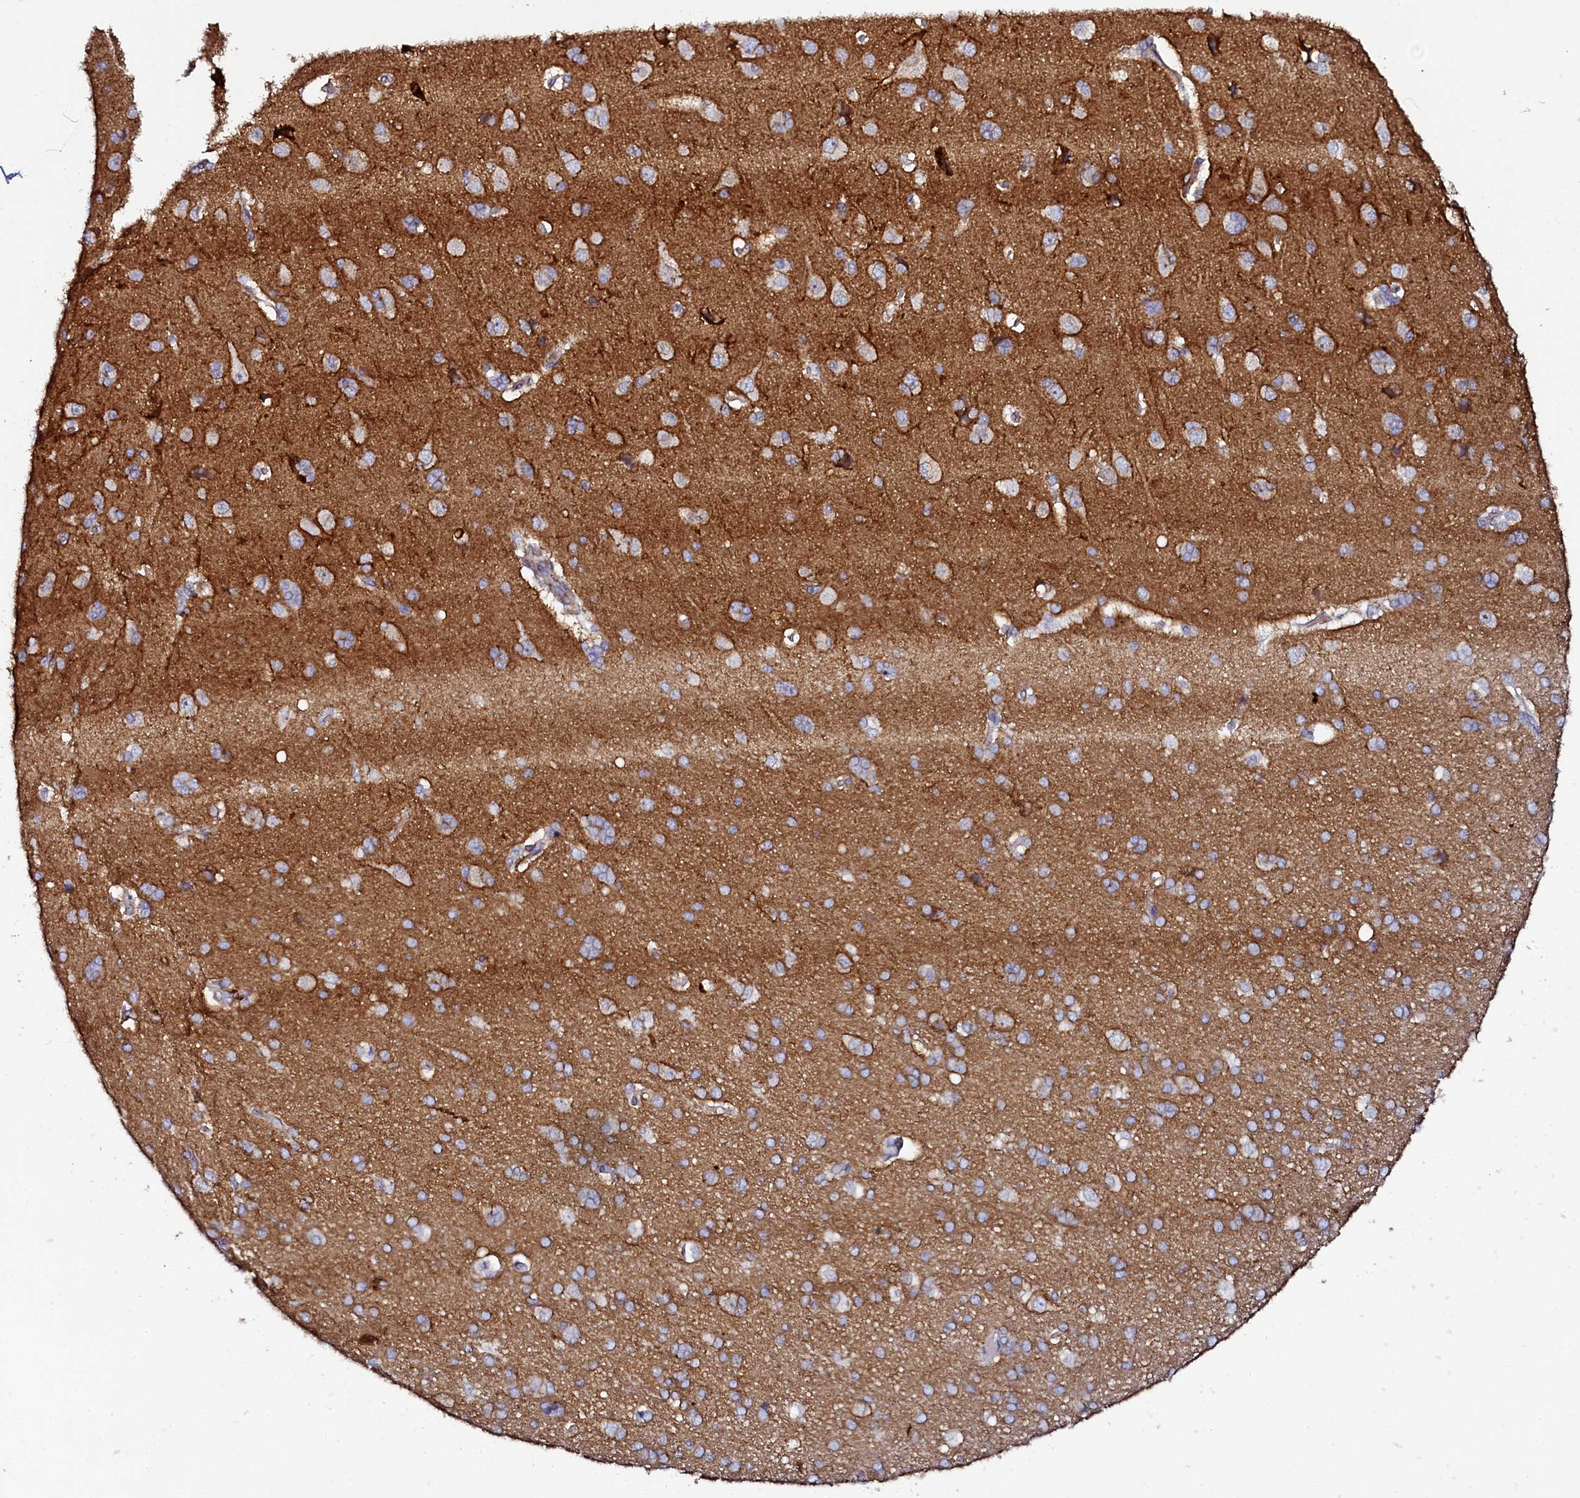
{"staining": {"intensity": "weak", "quantity": "25%-75%", "location": "cytoplasmic/membranous"}, "tissue": "cerebral cortex", "cell_type": "Endothelial cells", "image_type": "normal", "snomed": [{"axis": "morphology", "description": "Normal tissue, NOS"}, {"axis": "topography", "description": "Cerebral cortex"}], "caption": "This micrograph shows immunohistochemistry (IHC) staining of normal cerebral cortex, with low weak cytoplasmic/membranous positivity in approximately 25%-75% of endothelial cells.", "gene": "AAAS", "patient": {"sex": "male", "age": 62}}